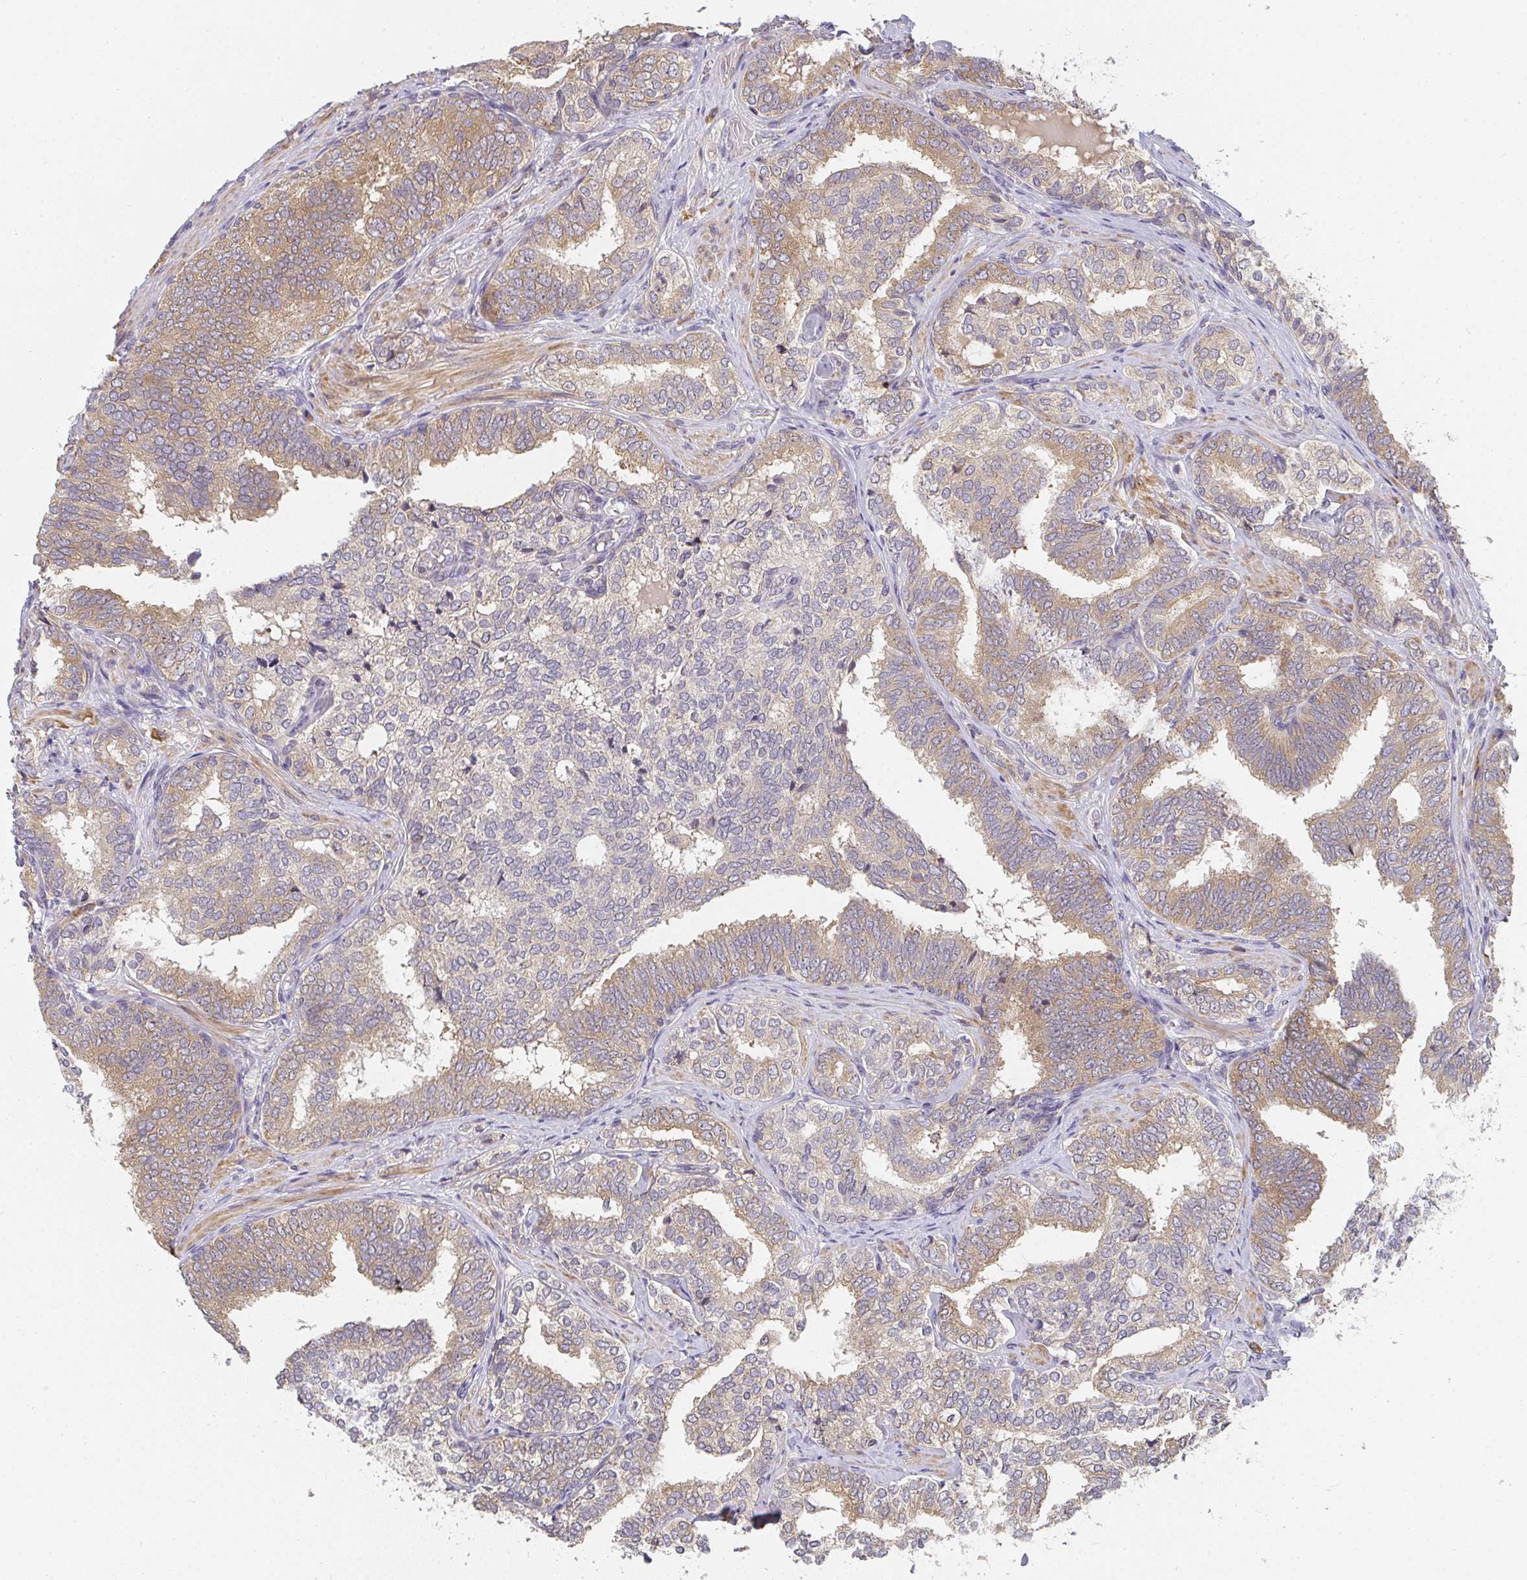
{"staining": {"intensity": "weak", "quantity": ">75%", "location": "cytoplasmic/membranous"}, "tissue": "prostate cancer", "cell_type": "Tumor cells", "image_type": "cancer", "snomed": [{"axis": "morphology", "description": "Adenocarcinoma, High grade"}, {"axis": "topography", "description": "Prostate"}], "caption": "Human high-grade adenocarcinoma (prostate) stained with a protein marker reveals weak staining in tumor cells.", "gene": "SLC35B3", "patient": {"sex": "male", "age": 72}}